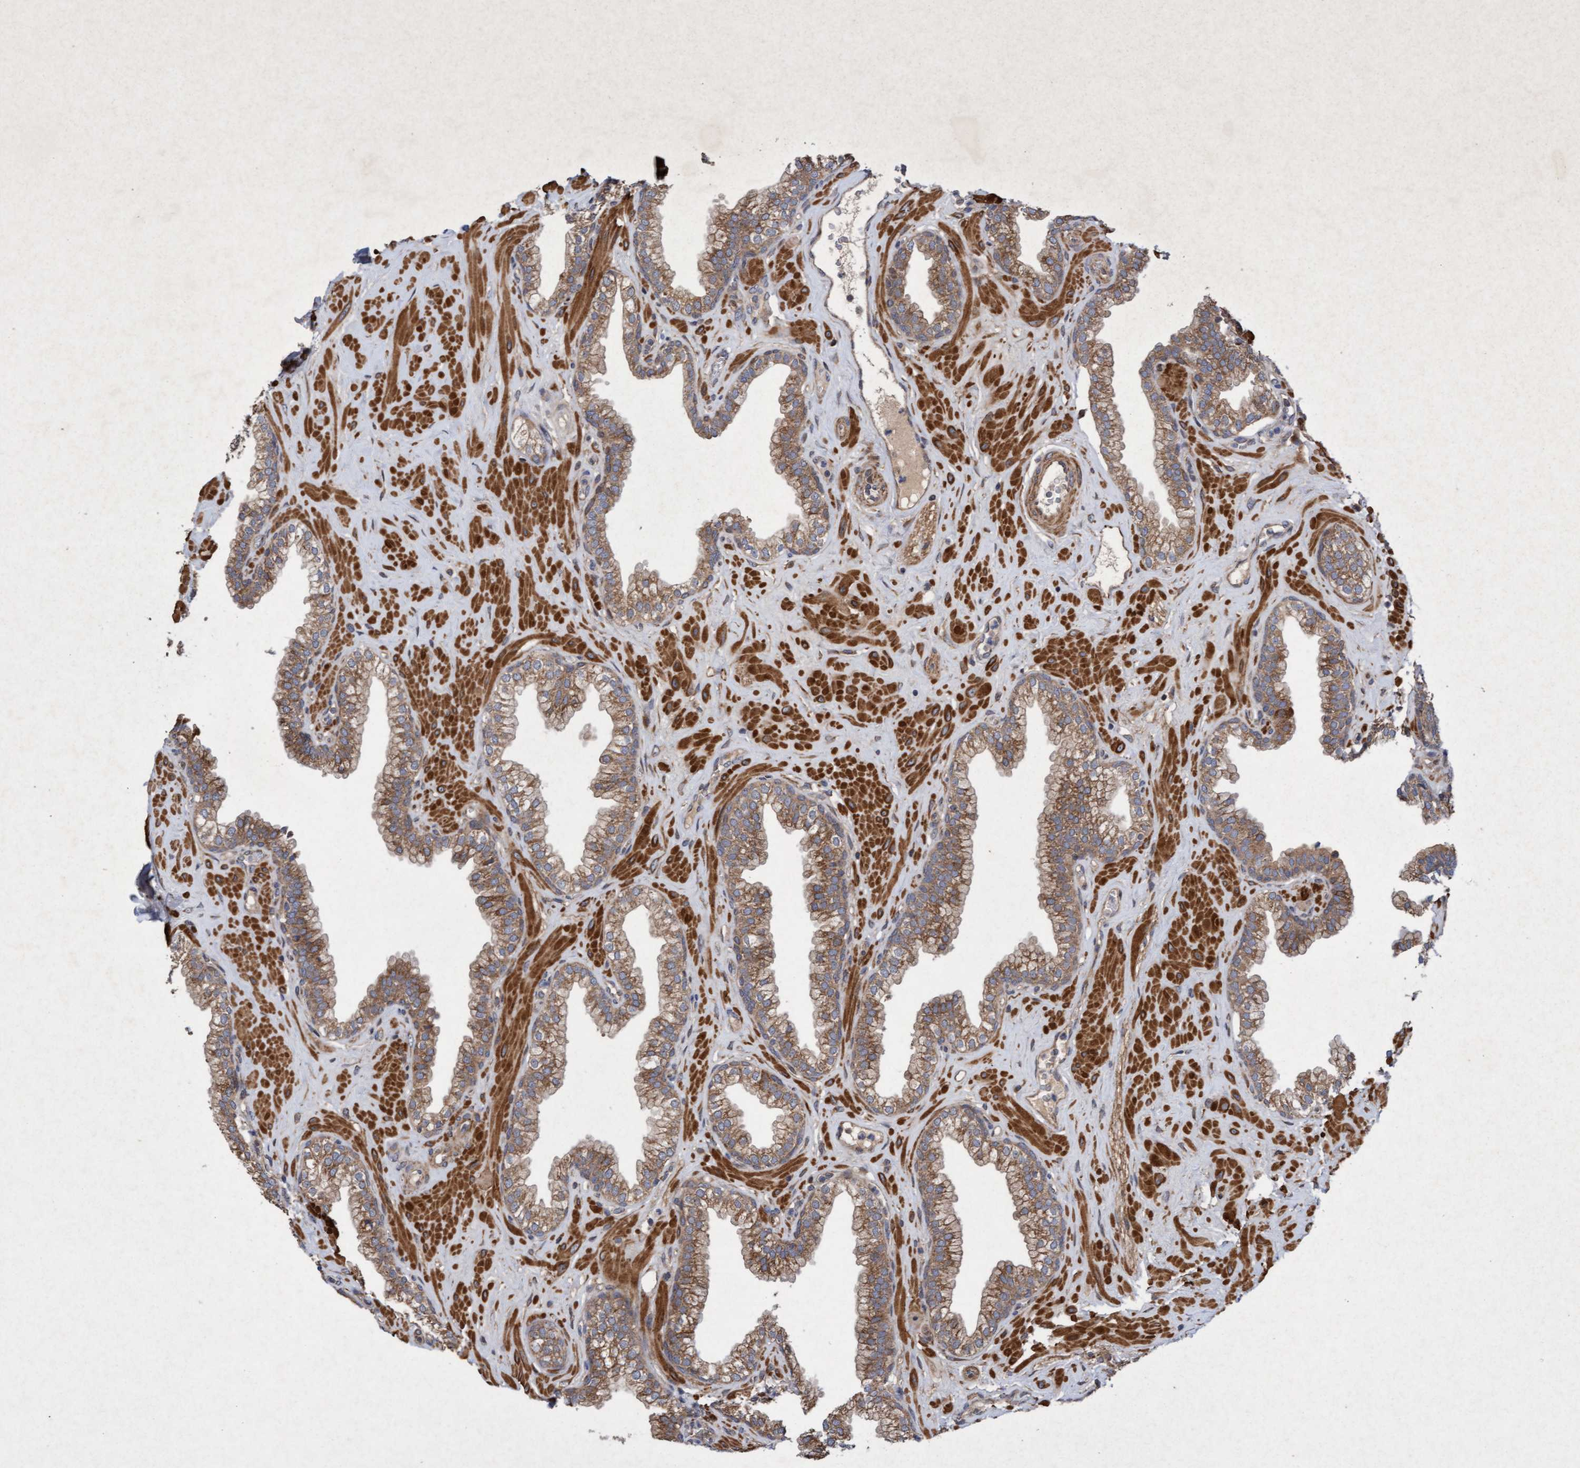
{"staining": {"intensity": "moderate", "quantity": ">75%", "location": "cytoplasmic/membranous"}, "tissue": "prostate", "cell_type": "Glandular cells", "image_type": "normal", "snomed": [{"axis": "morphology", "description": "Normal tissue, NOS"}, {"axis": "morphology", "description": "Urothelial carcinoma, Low grade"}, {"axis": "topography", "description": "Urinary bladder"}, {"axis": "topography", "description": "Prostate"}], "caption": "Prostate stained for a protein exhibits moderate cytoplasmic/membranous positivity in glandular cells.", "gene": "ELP5", "patient": {"sex": "male", "age": 60}}